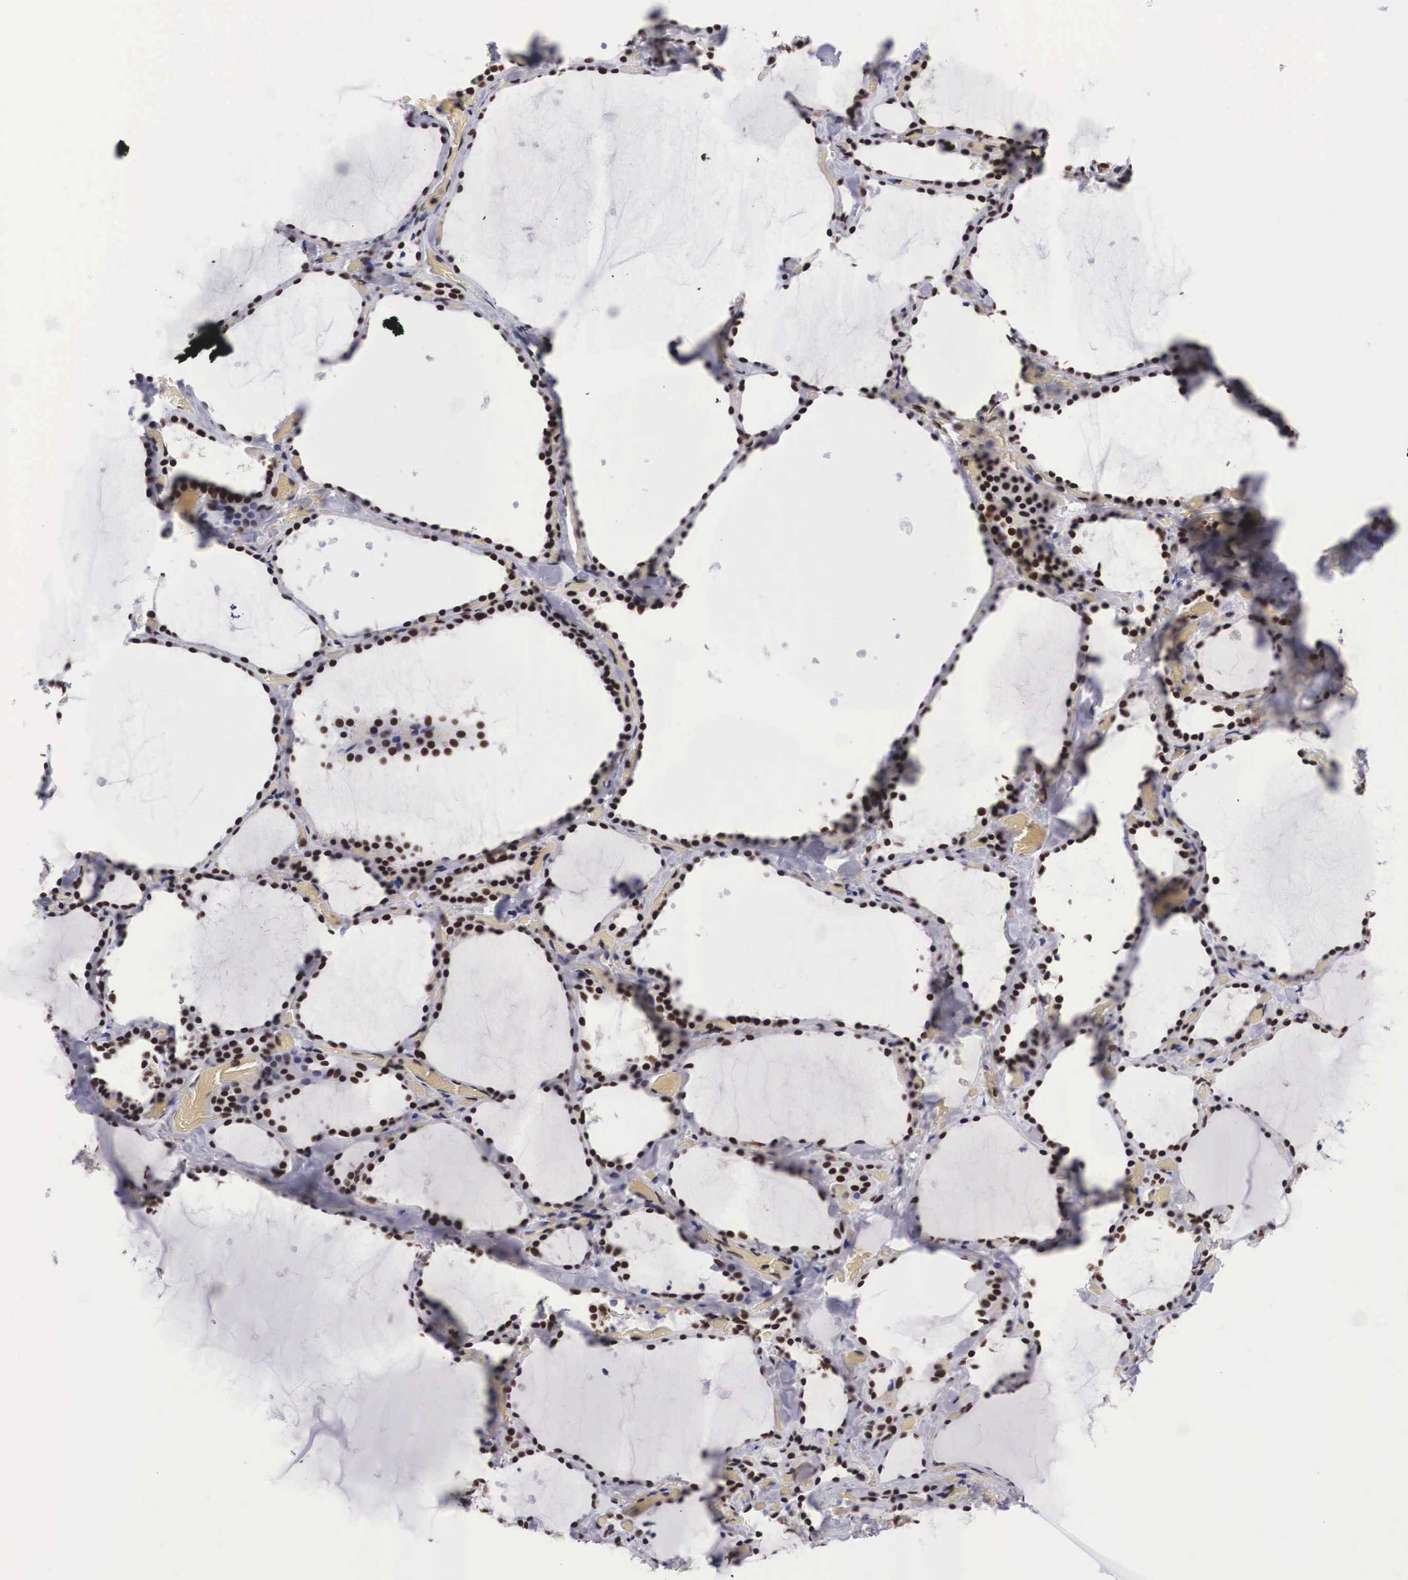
{"staining": {"intensity": "strong", "quantity": ">75%", "location": "nuclear"}, "tissue": "thyroid gland", "cell_type": "Glandular cells", "image_type": "normal", "snomed": [{"axis": "morphology", "description": "Normal tissue, NOS"}, {"axis": "topography", "description": "Thyroid gland"}], "caption": "Immunohistochemistry (IHC) photomicrograph of normal thyroid gland: human thyroid gland stained using immunohistochemistry (IHC) reveals high levels of strong protein expression localized specifically in the nuclear of glandular cells, appearing as a nuclear brown color.", "gene": "SF3A1", "patient": {"sex": "male", "age": 34}}